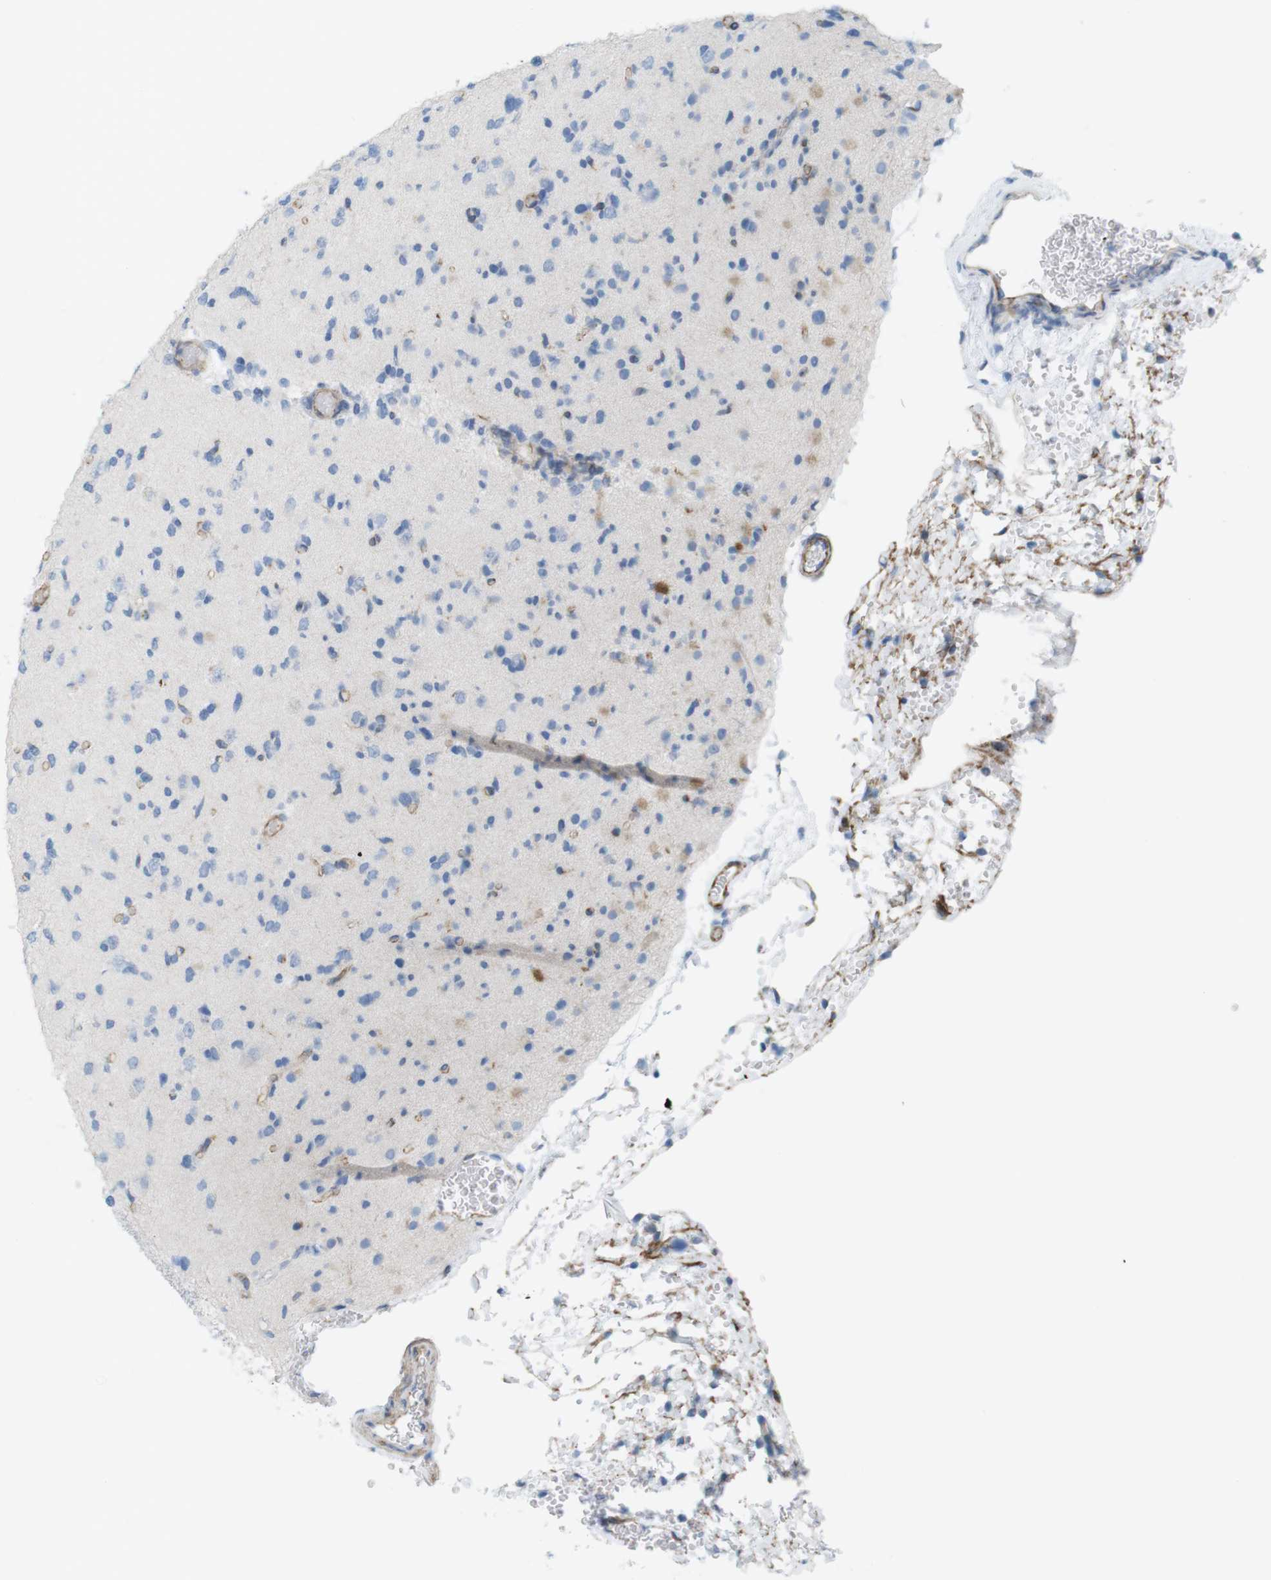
{"staining": {"intensity": "negative", "quantity": "none", "location": "none"}, "tissue": "glioma", "cell_type": "Tumor cells", "image_type": "cancer", "snomed": [{"axis": "morphology", "description": "Glioma, malignant, Low grade"}, {"axis": "topography", "description": "Brain"}], "caption": "Protein analysis of glioma shows no significant positivity in tumor cells. The staining was performed using DAB to visualize the protein expression in brown, while the nuclei were stained in blue with hematoxylin (Magnification: 20x).", "gene": "MYH9", "patient": {"sex": "female", "age": 22}}